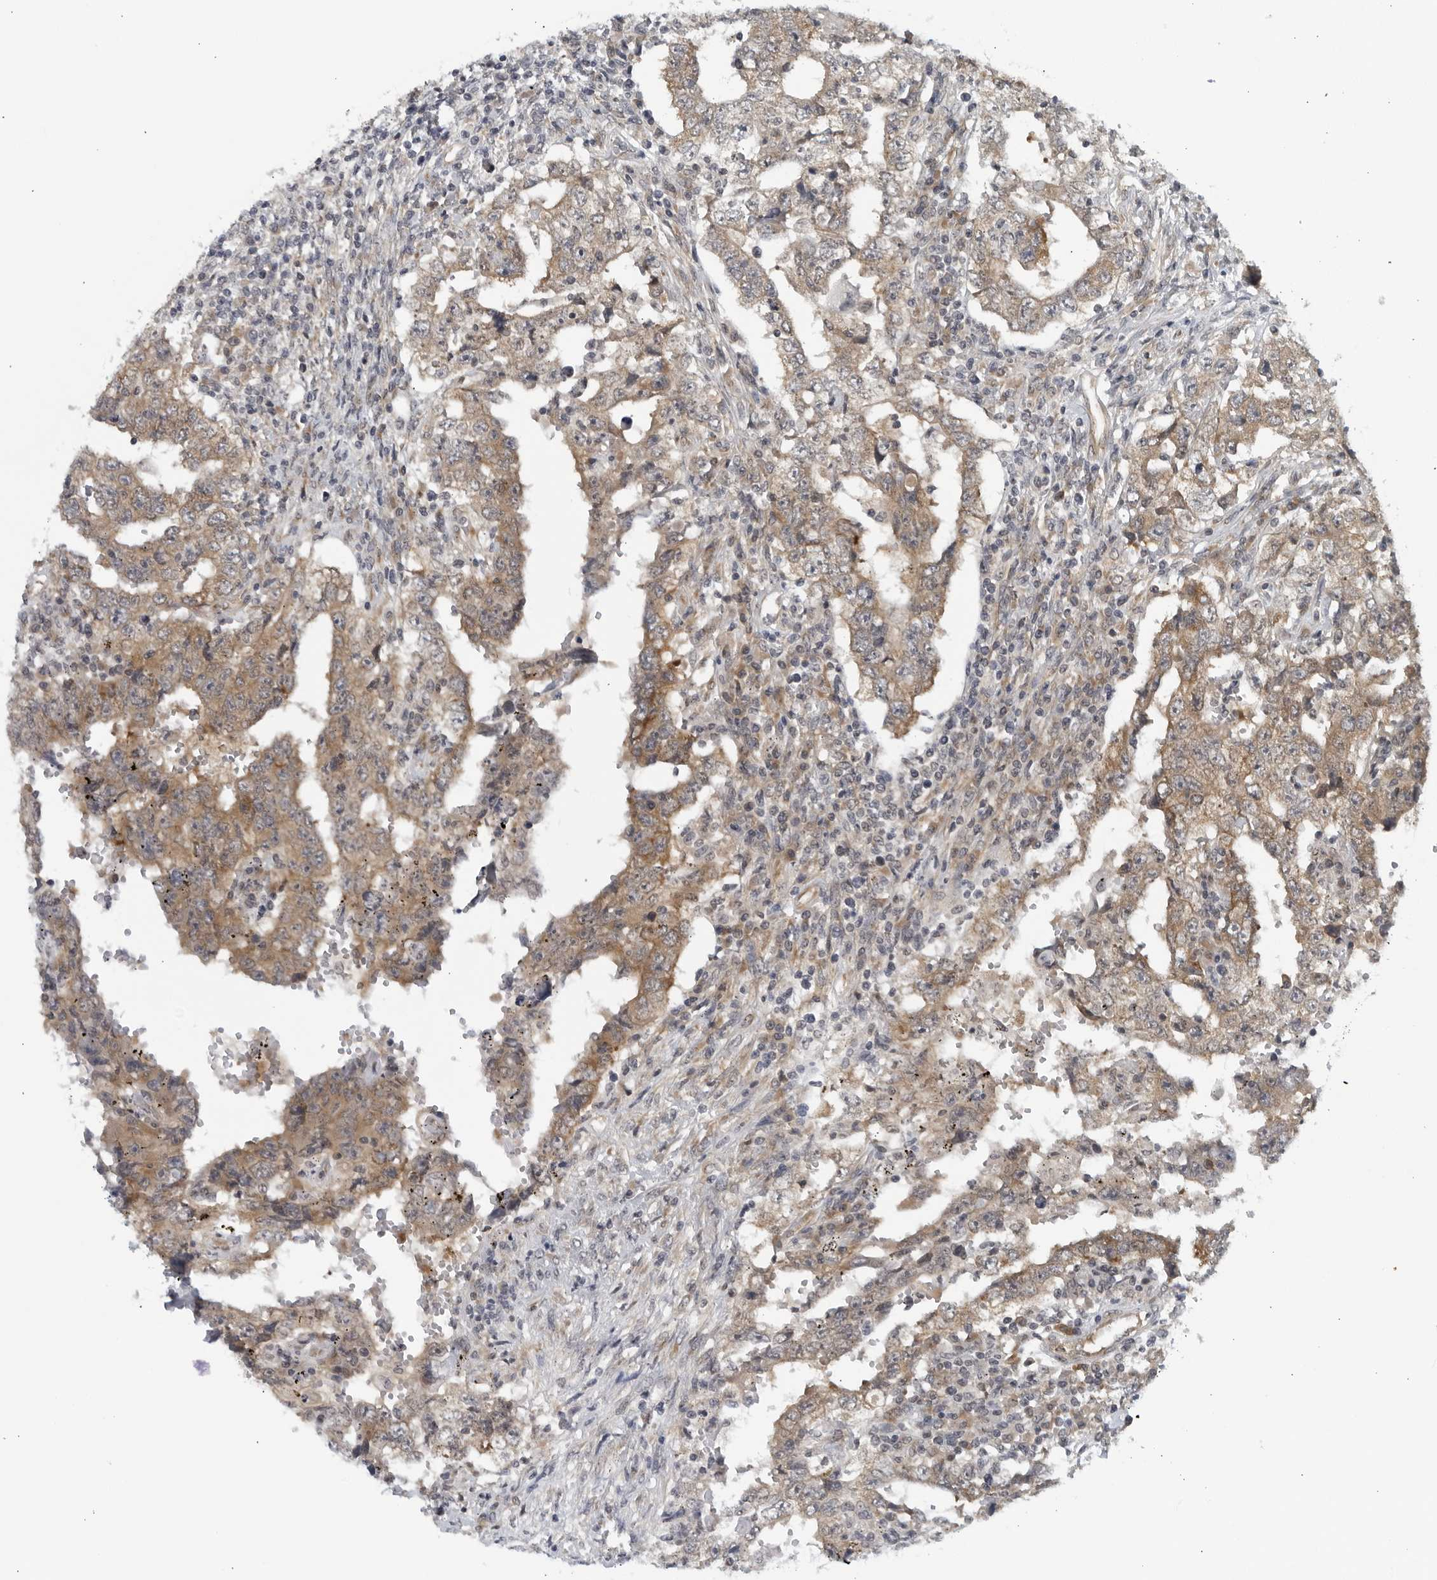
{"staining": {"intensity": "moderate", "quantity": ">75%", "location": "cytoplasmic/membranous"}, "tissue": "testis cancer", "cell_type": "Tumor cells", "image_type": "cancer", "snomed": [{"axis": "morphology", "description": "Carcinoma, Embryonal, NOS"}, {"axis": "topography", "description": "Testis"}], "caption": "DAB (3,3'-diaminobenzidine) immunohistochemical staining of testis cancer (embryonal carcinoma) reveals moderate cytoplasmic/membranous protein positivity in about >75% of tumor cells.", "gene": "RC3H1", "patient": {"sex": "male", "age": 26}}